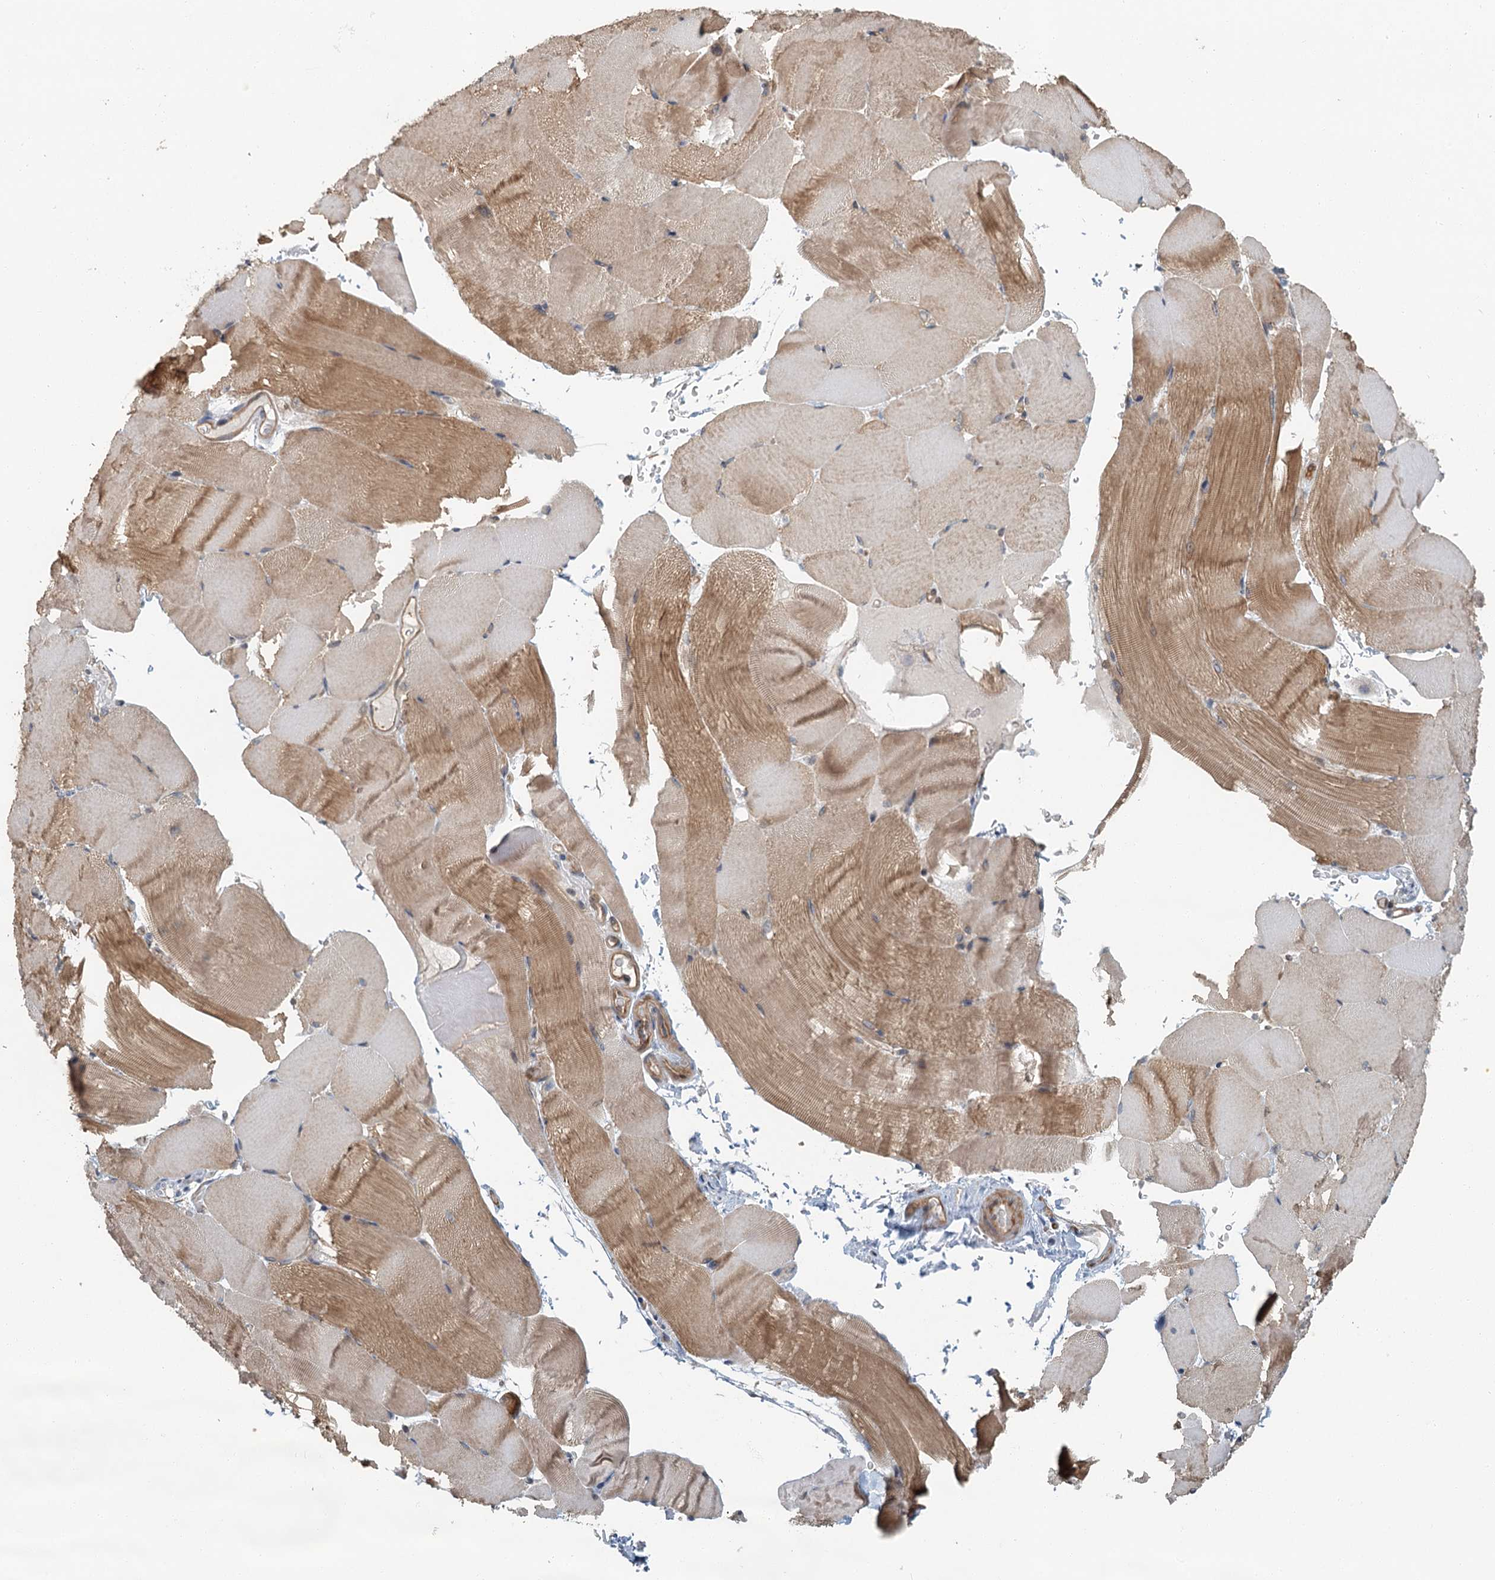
{"staining": {"intensity": "moderate", "quantity": ">75%", "location": "cytoplasmic/membranous"}, "tissue": "skeletal muscle", "cell_type": "Myocytes", "image_type": "normal", "snomed": [{"axis": "morphology", "description": "Normal tissue, NOS"}, {"axis": "topography", "description": "Skeletal muscle"}, {"axis": "topography", "description": "Parathyroid gland"}], "caption": "A photomicrograph of skeletal muscle stained for a protein exhibits moderate cytoplasmic/membranous brown staining in myocytes. (brown staining indicates protein expression, while blue staining denotes nuclei).", "gene": "ZNF527", "patient": {"sex": "female", "age": 37}}